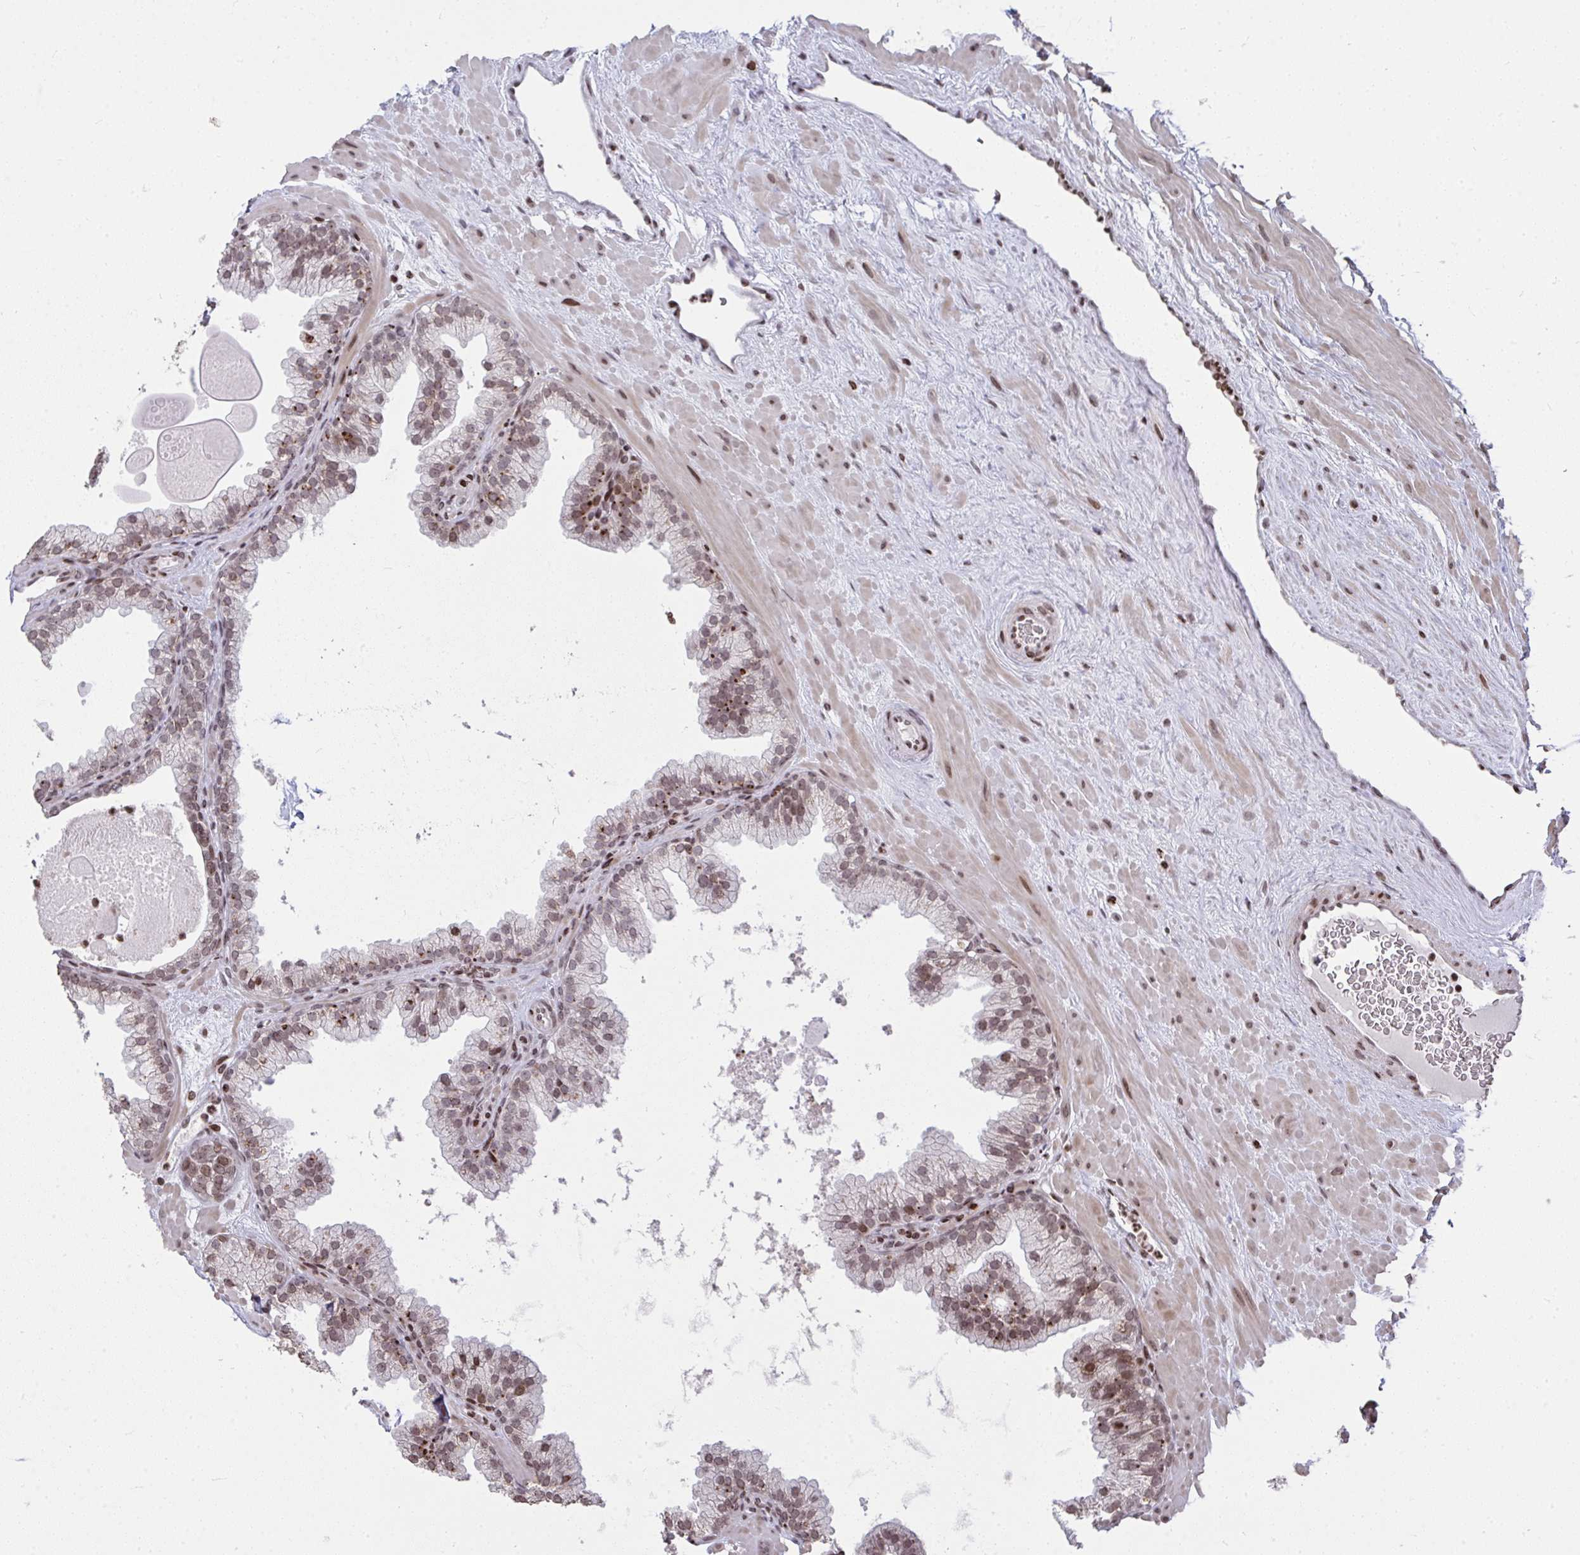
{"staining": {"intensity": "moderate", "quantity": ">75%", "location": "nuclear"}, "tissue": "prostate", "cell_type": "Glandular cells", "image_type": "normal", "snomed": [{"axis": "morphology", "description": "Normal tissue, NOS"}, {"axis": "topography", "description": "Prostate"}, {"axis": "topography", "description": "Peripheral nerve tissue"}], "caption": "Prostate stained with immunohistochemistry shows moderate nuclear positivity in approximately >75% of glandular cells.", "gene": "NIP7", "patient": {"sex": "male", "age": 61}}